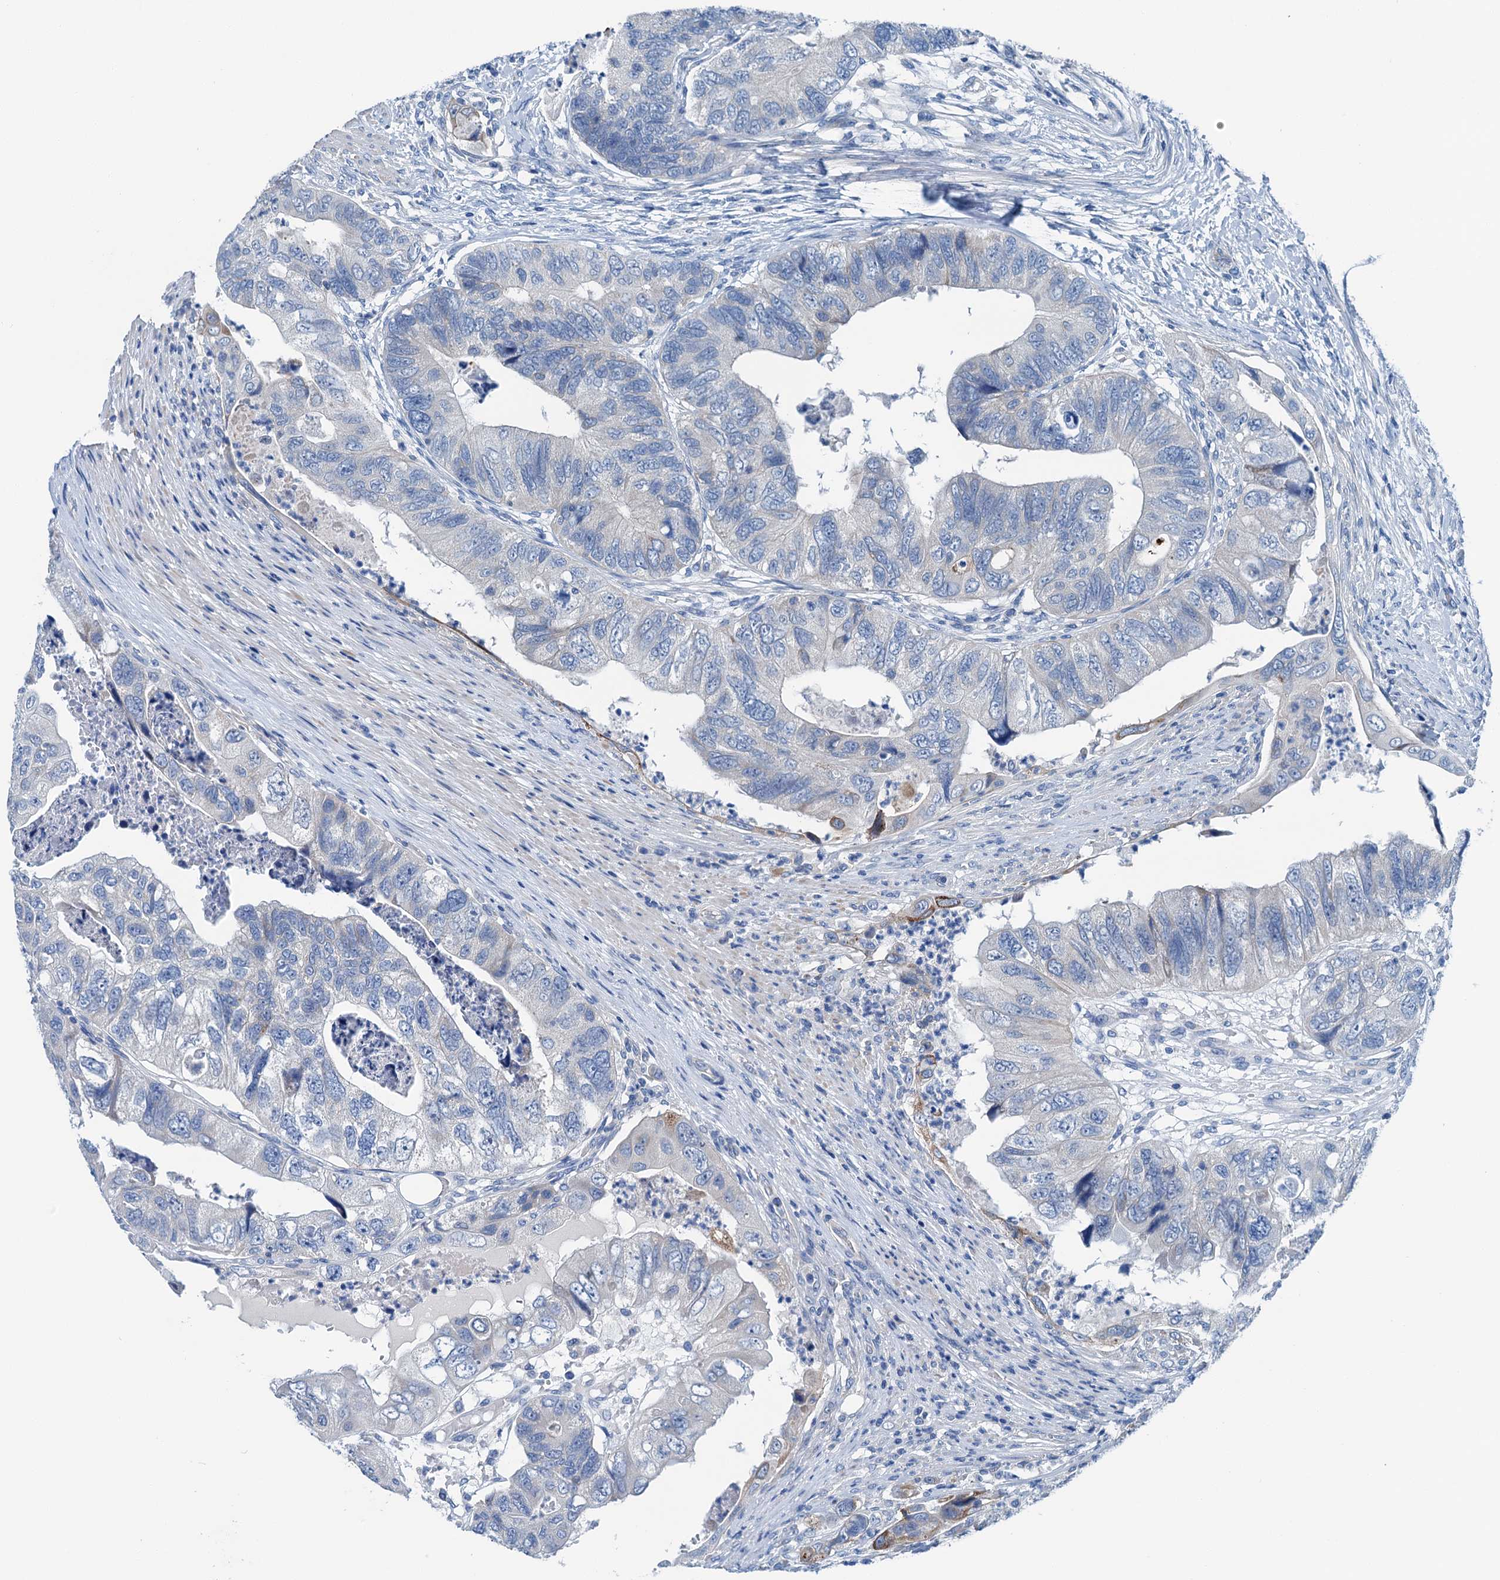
{"staining": {"intensity": "negative", "quantity": "none", "location": "none"}, "tissue": "colorectal cancer", "cell_type": "Tumor cells", "image_type": "cancer", "snomed": [{"axis": "morphology", "description": "Adenocarcinoma, NOS"}, {"axis": "topography", "description": "Rectum"}], "caption": "Human colorectal adenocarcinoma stained for a protein using immunohistochemistry (IHC) reveals no expression in tumor cells.", "gene": "KNDC1", "patient": {"sex": "male", "age": 63}}